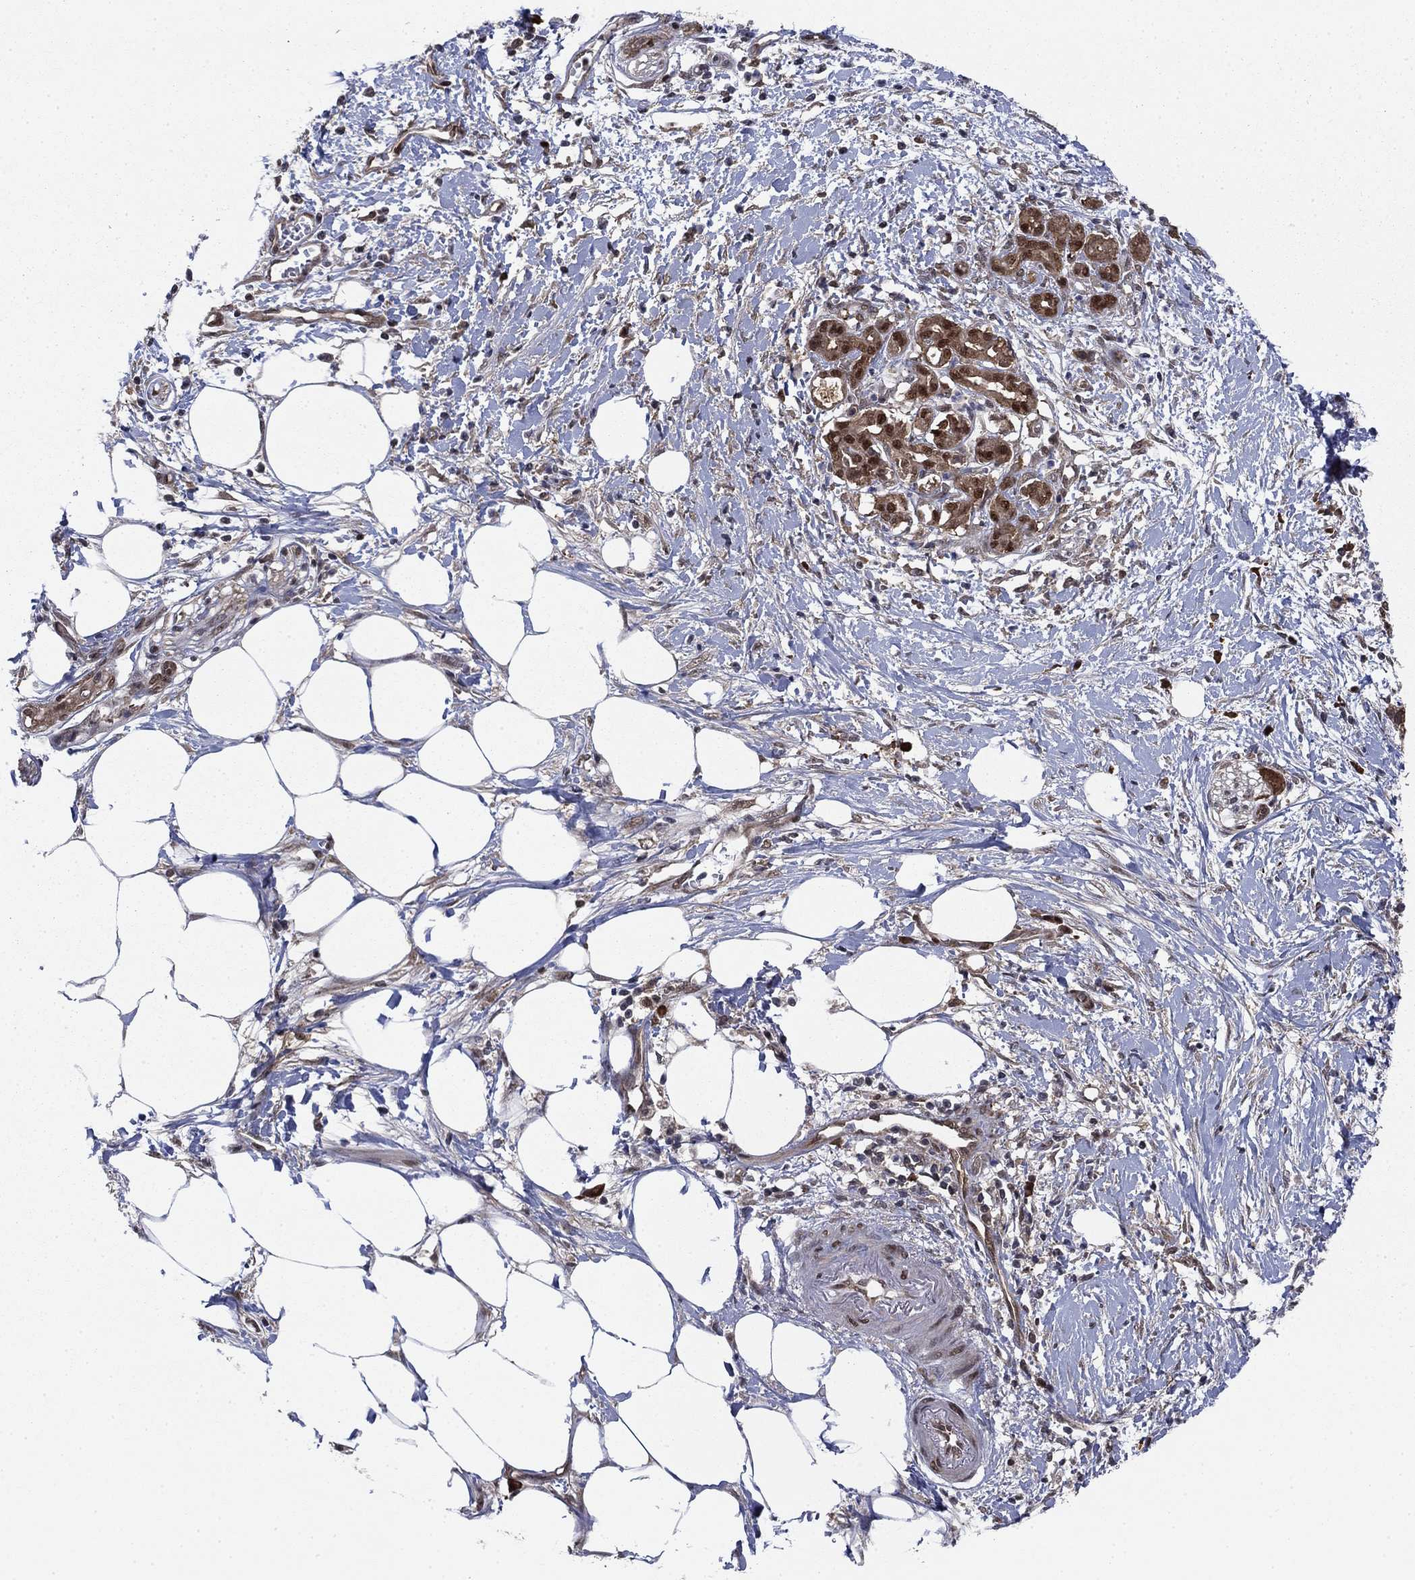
{"staining": {"intensity": "strong", "quantity": ">75%", "location": "cytoplasmic/membranous,nuclear"}, "tissue": "pancreatic cancer", "cell_type": "Tumor cells", "image_type": "cancer", "snomed": [{"axis": "morphology", "description": "Adenocarcinoma, NOS"}, {"axis": "topography", "description": "Pancreas"}], "caption": "Immunohistochemistry (IHC) of pancreatic cancer displays high levels of strong cytoplasmic/membranous and nuclear staining in approximately >75% of tumor cells.", "gene": "FKBP4", "patient": {"sex": "male", "age": 72}}